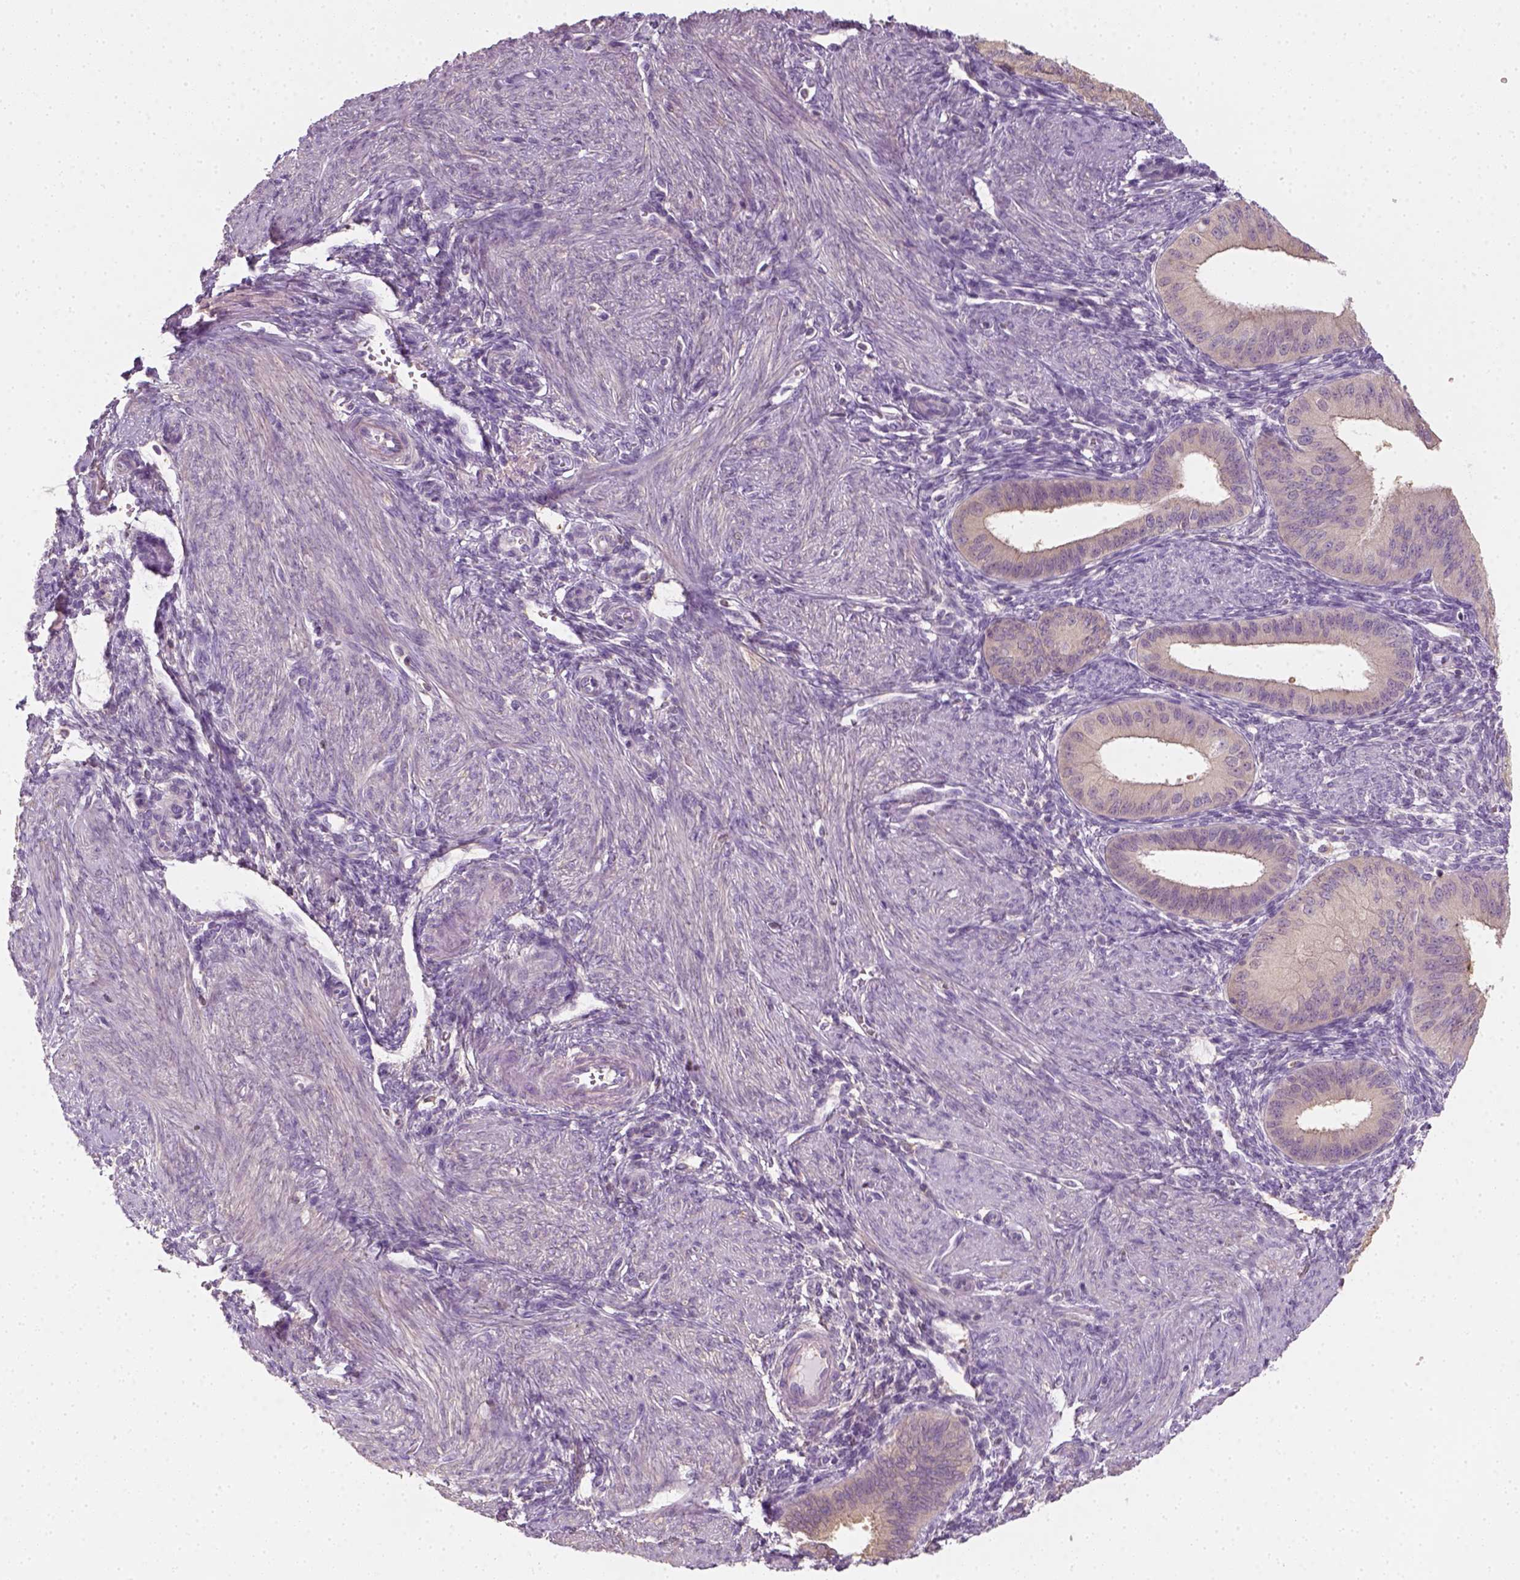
{"staining": {"intensity": "negative", "quantity": "none", "location": "none"}, "tissue": "endometrium", "cell_type": "Cells in endometrial stroma", "image_type": "normal", "snomed": [{"axis": "morphology", "description": "Normal tissue, NOS"}, {"axis": "topography", "description": "Endometrium"}], "caption": "IHC of normal human endometrium displays no expression in cells in endometrial stroma. (DAB (3,3'-diaminobenzidine) IHC with hematoxylin counter stain).", "gene": "EPHB1", "patient": {"sex": "female", "age": 39}}